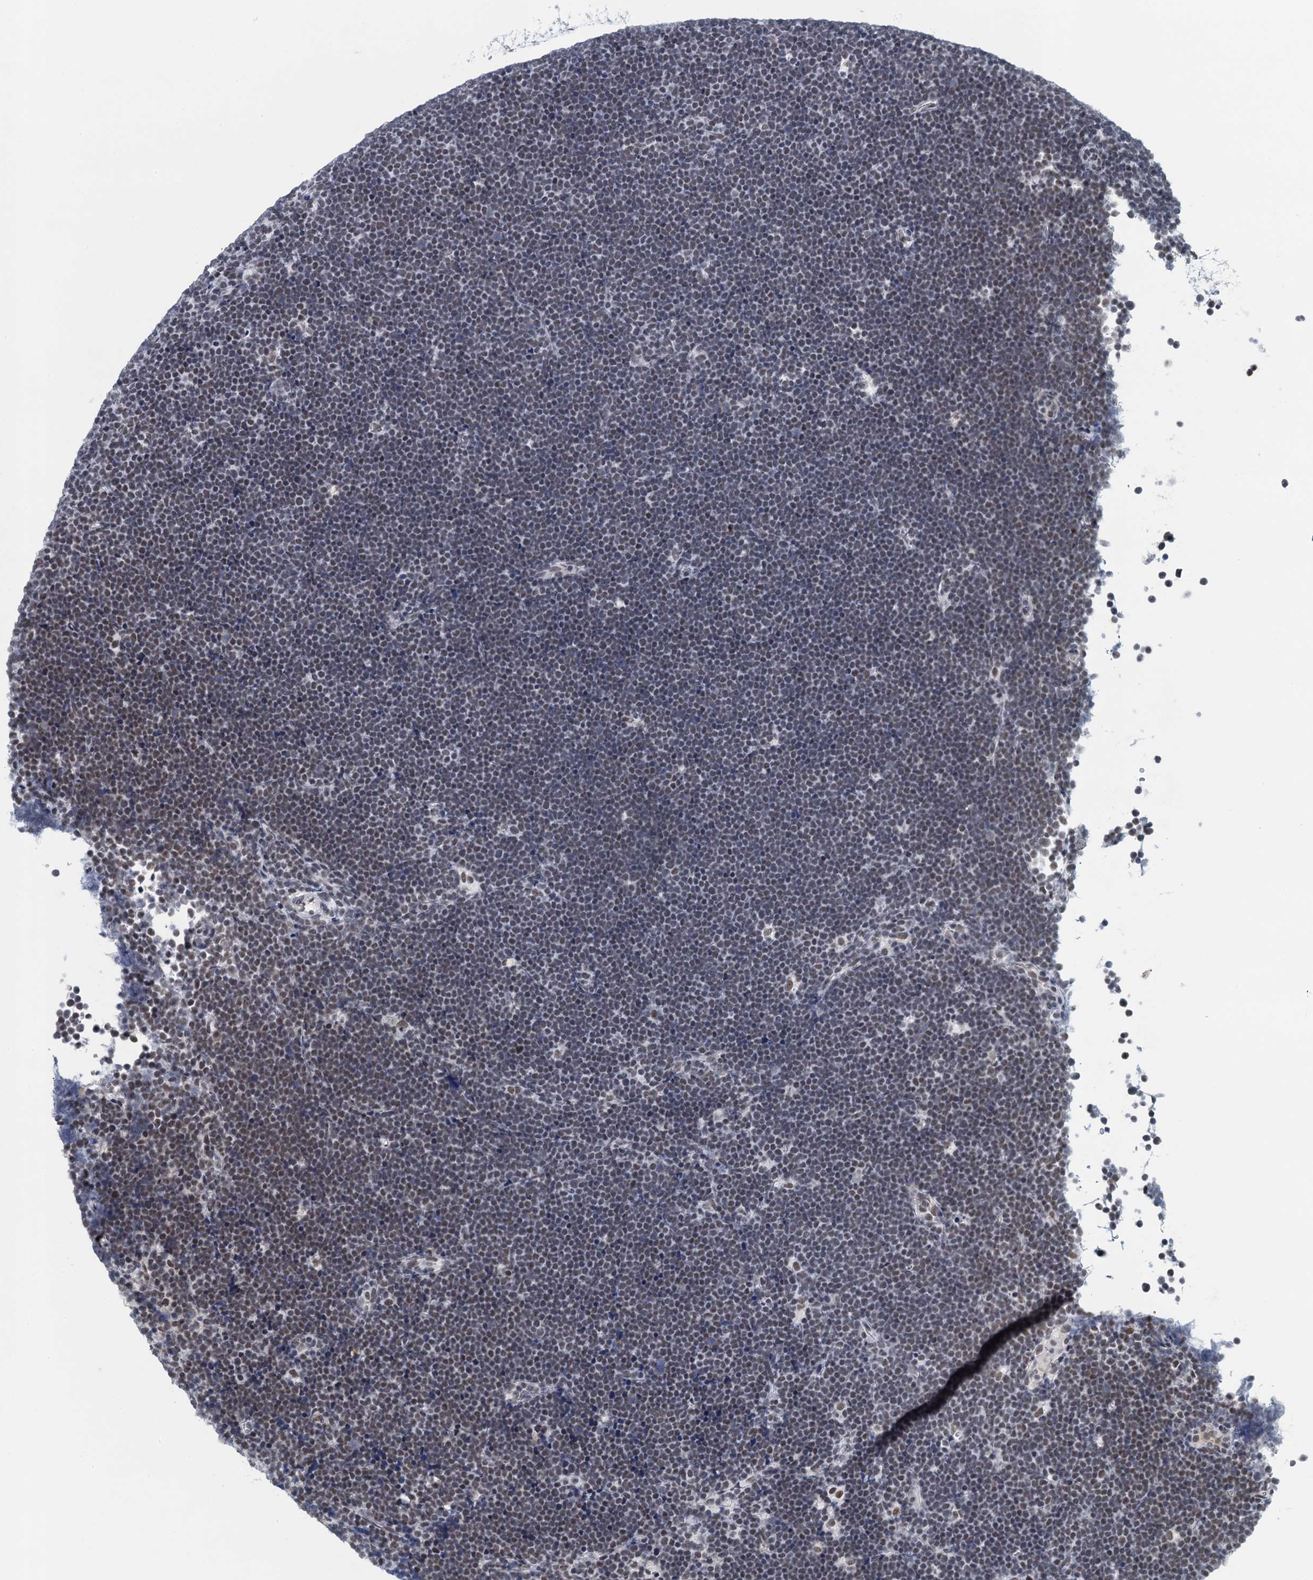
{"staining": {"intensity": "weak", "quantity": "<25%", "location": "nuclear"}, "tissue": "lymphoma", "cell_type": "Tumor cells", "image_type": "cancer", "snomed": [{"axis": "morphology", "description": "Malignant lymphoma, non-Hodgkin's type, High grade"}, {"axis": "topography", "description": "Lymph node"}], "caption": "Lymphoma was stained to show a protein in brown. There is no significant staining in tumor cells.", "gene": "EPS8L1", "patient": {"sex": "male", "age": 13}}